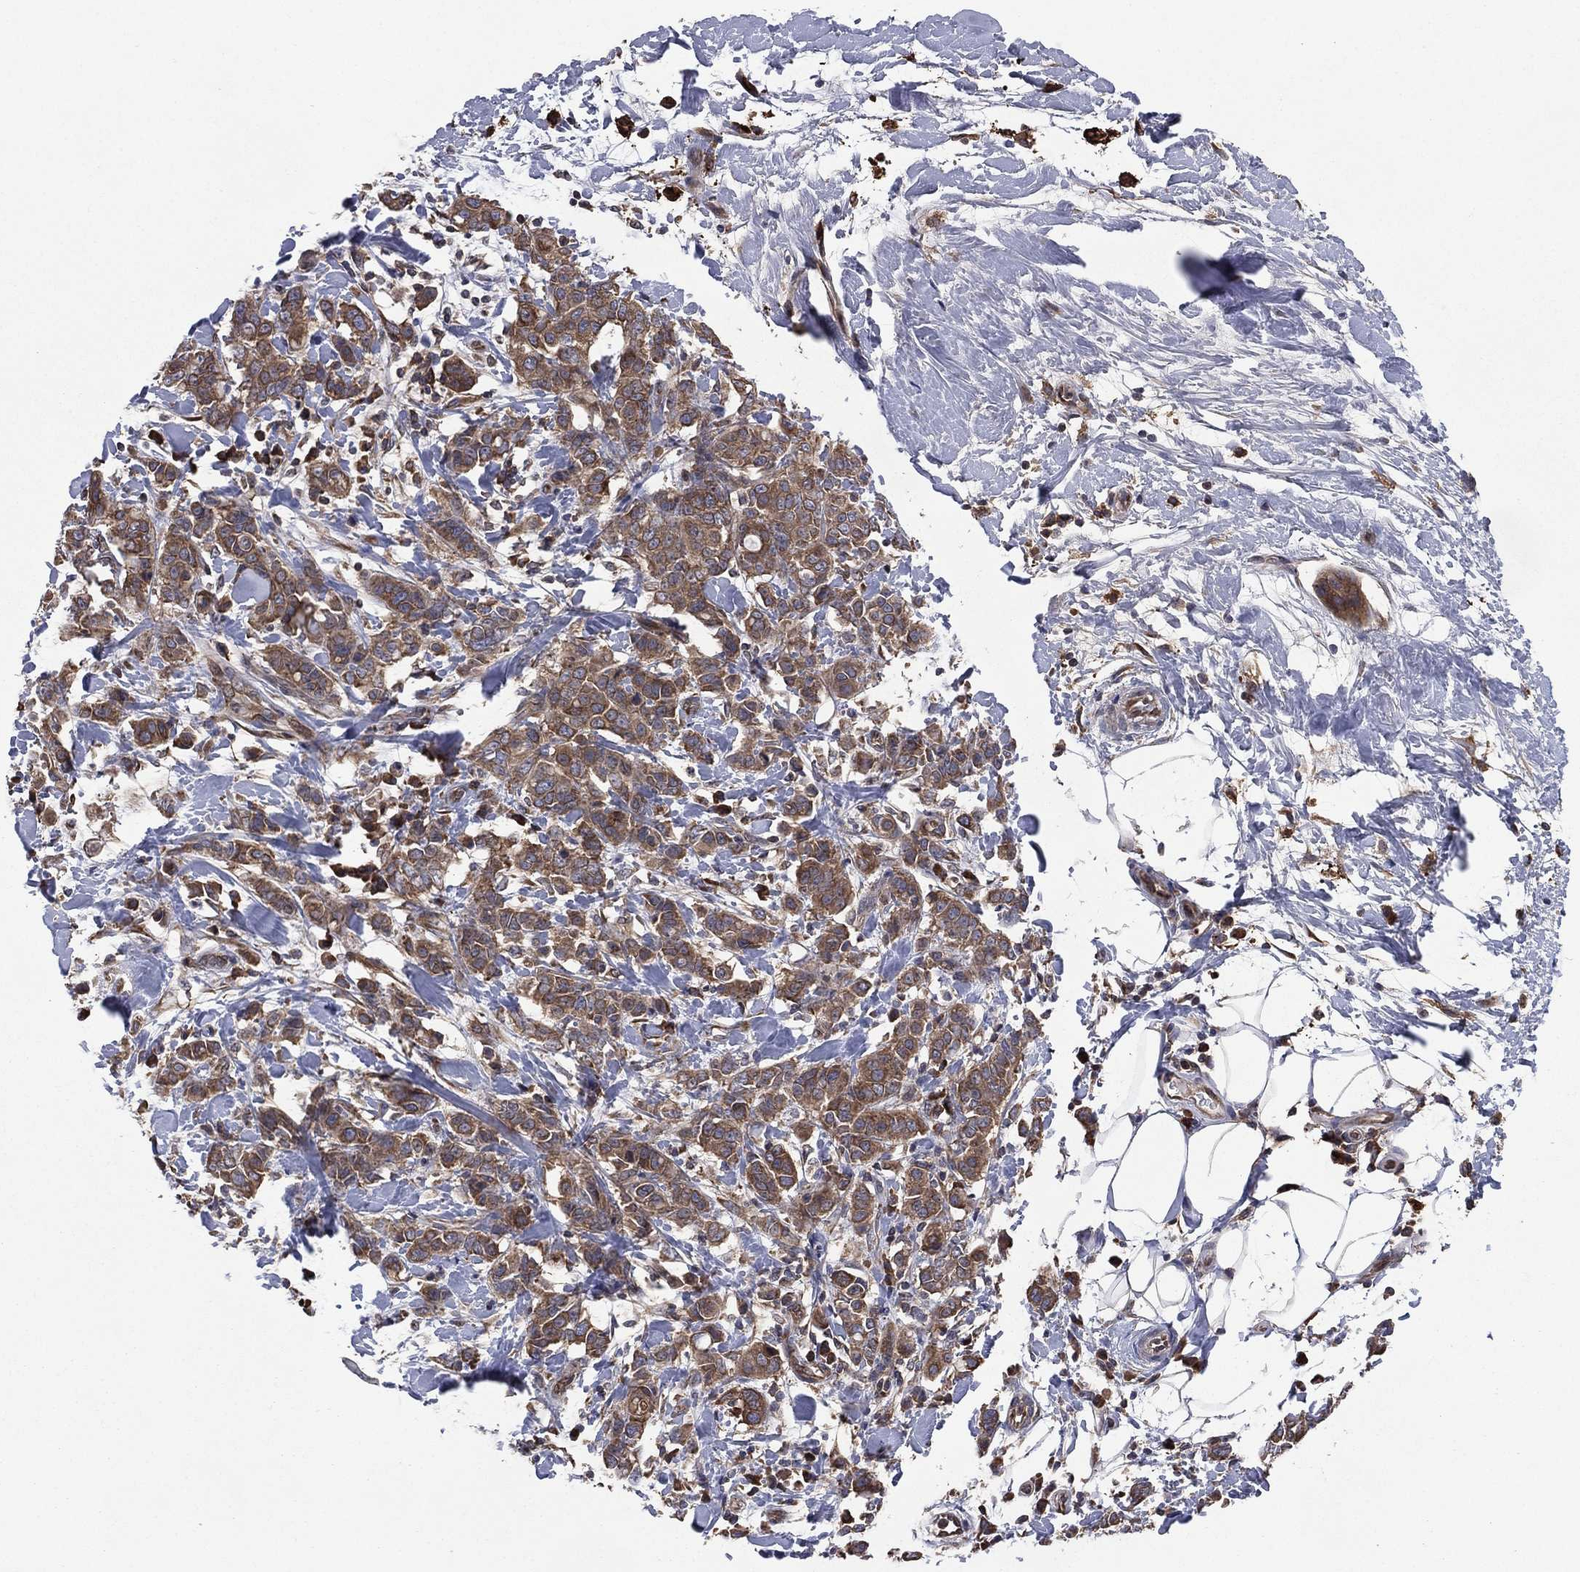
{"staining": {"intensity": "moderate", "quantity": ">75%", "location": "cytoplasmic/membranous"}, "tissue": "breast cancer", "cell_type": "Tumor cells", "image_type": "cancer", "snomed": [{"axis": "morphology", "description": "Duct carcinoma"}, {"axis": "topography", "description": "Breast"}], "caption": "An immunohistochemistry micrograph of tumor tissue is shown. Protein staining in brown shows moderate cytoplasmic/membranous positivity in breast invasive ductal carcinoma within tumor cells.", "gene": "C2orf76", "patient": {"sex": "female", "age": 27}}